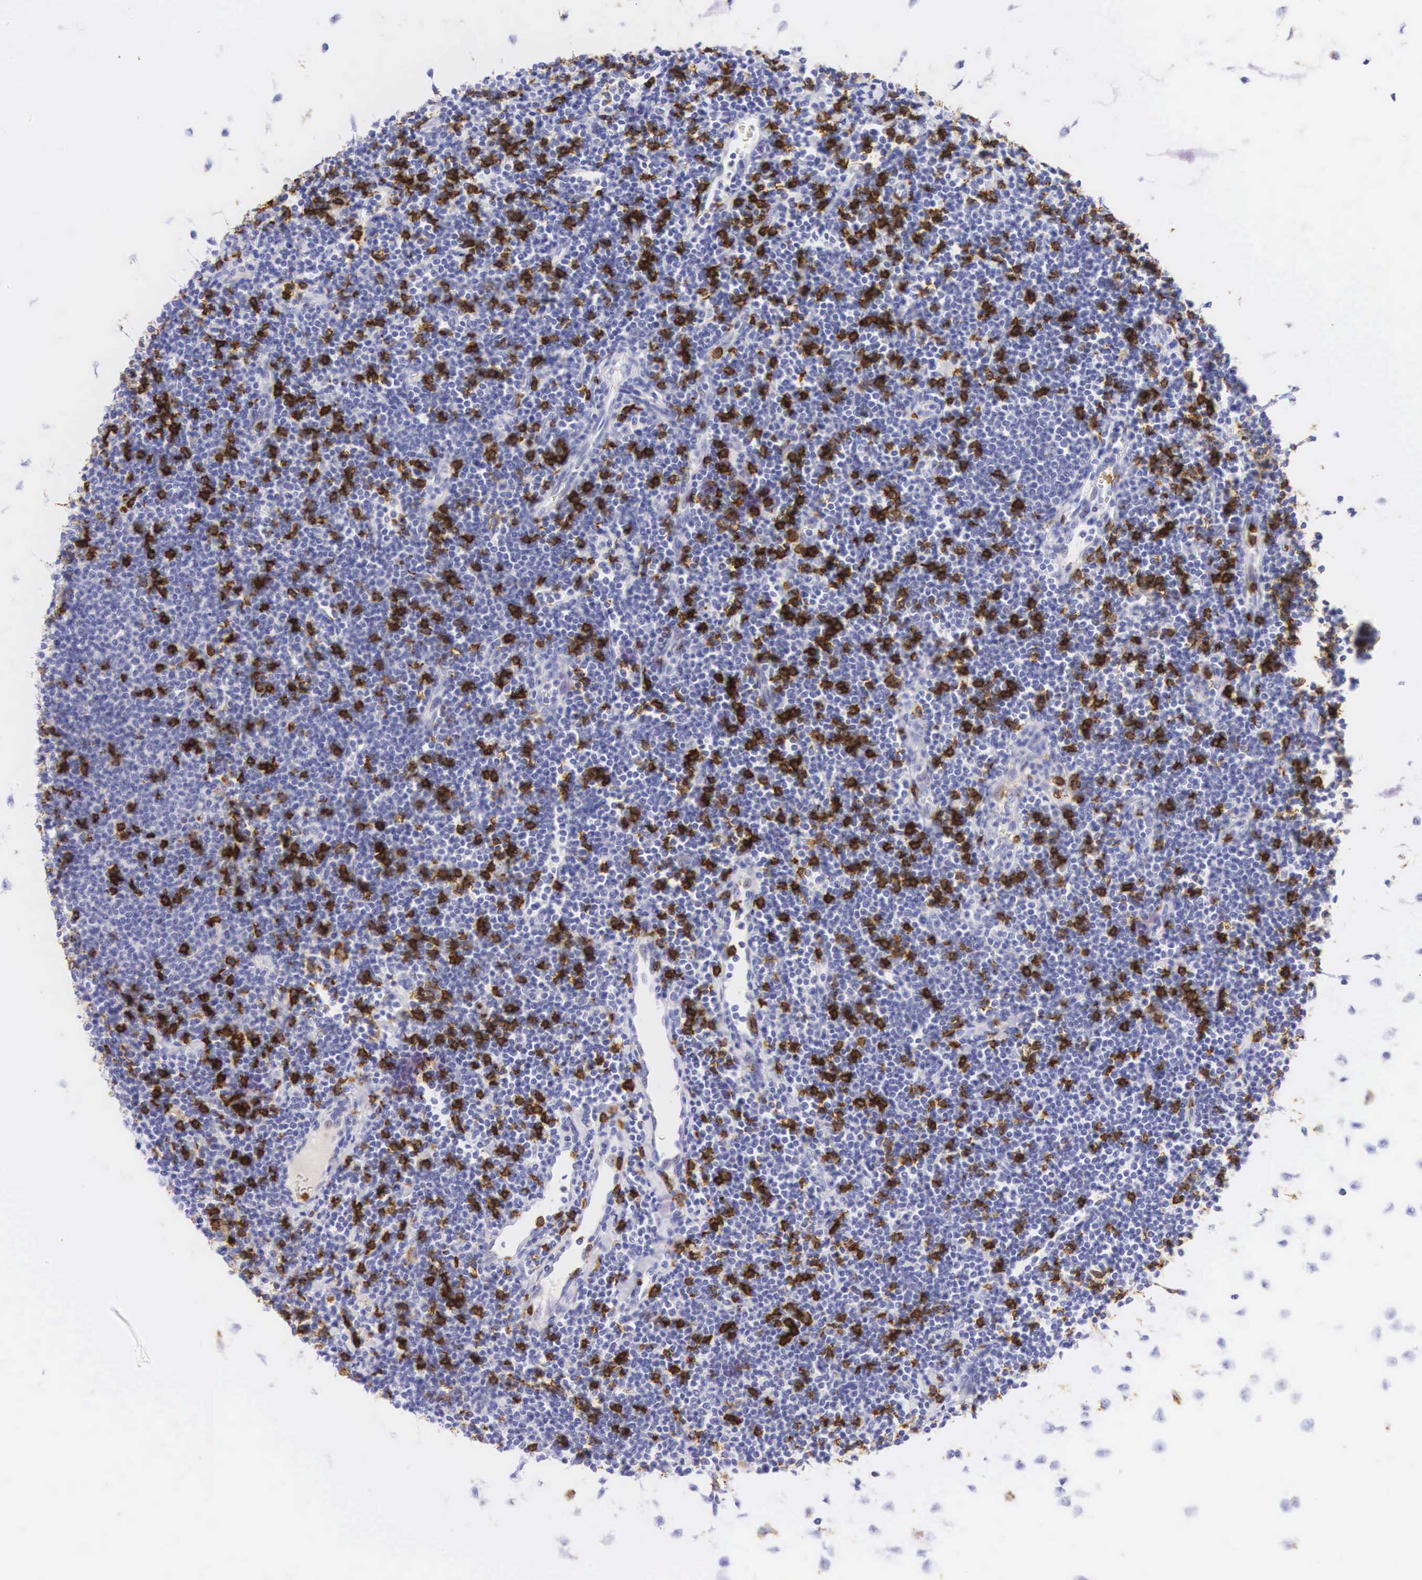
{"staining": {"intensity": "strong", "quantity": "25%-75%", "location": "cytoplasmic/membranous,nuclear"}, "tissue": "lymphoma", "cell_type": "Tumor cells", "image_type": "cancer", "snomed": [{"axis": "morphology", "description": "Malignant lymphoma, non-Hodgkin's type, Low grade"}, {"axis": "topography", "description": "Lymph node"}], "caption": "The histopathology image exhibits staining of lymphoma, revealing strong cytoplasmic/membranous and nuclear protein expression (brown color) within tumor cells.", "gene": "CD8A", "patient": {"sex": "male", "age": 65}}